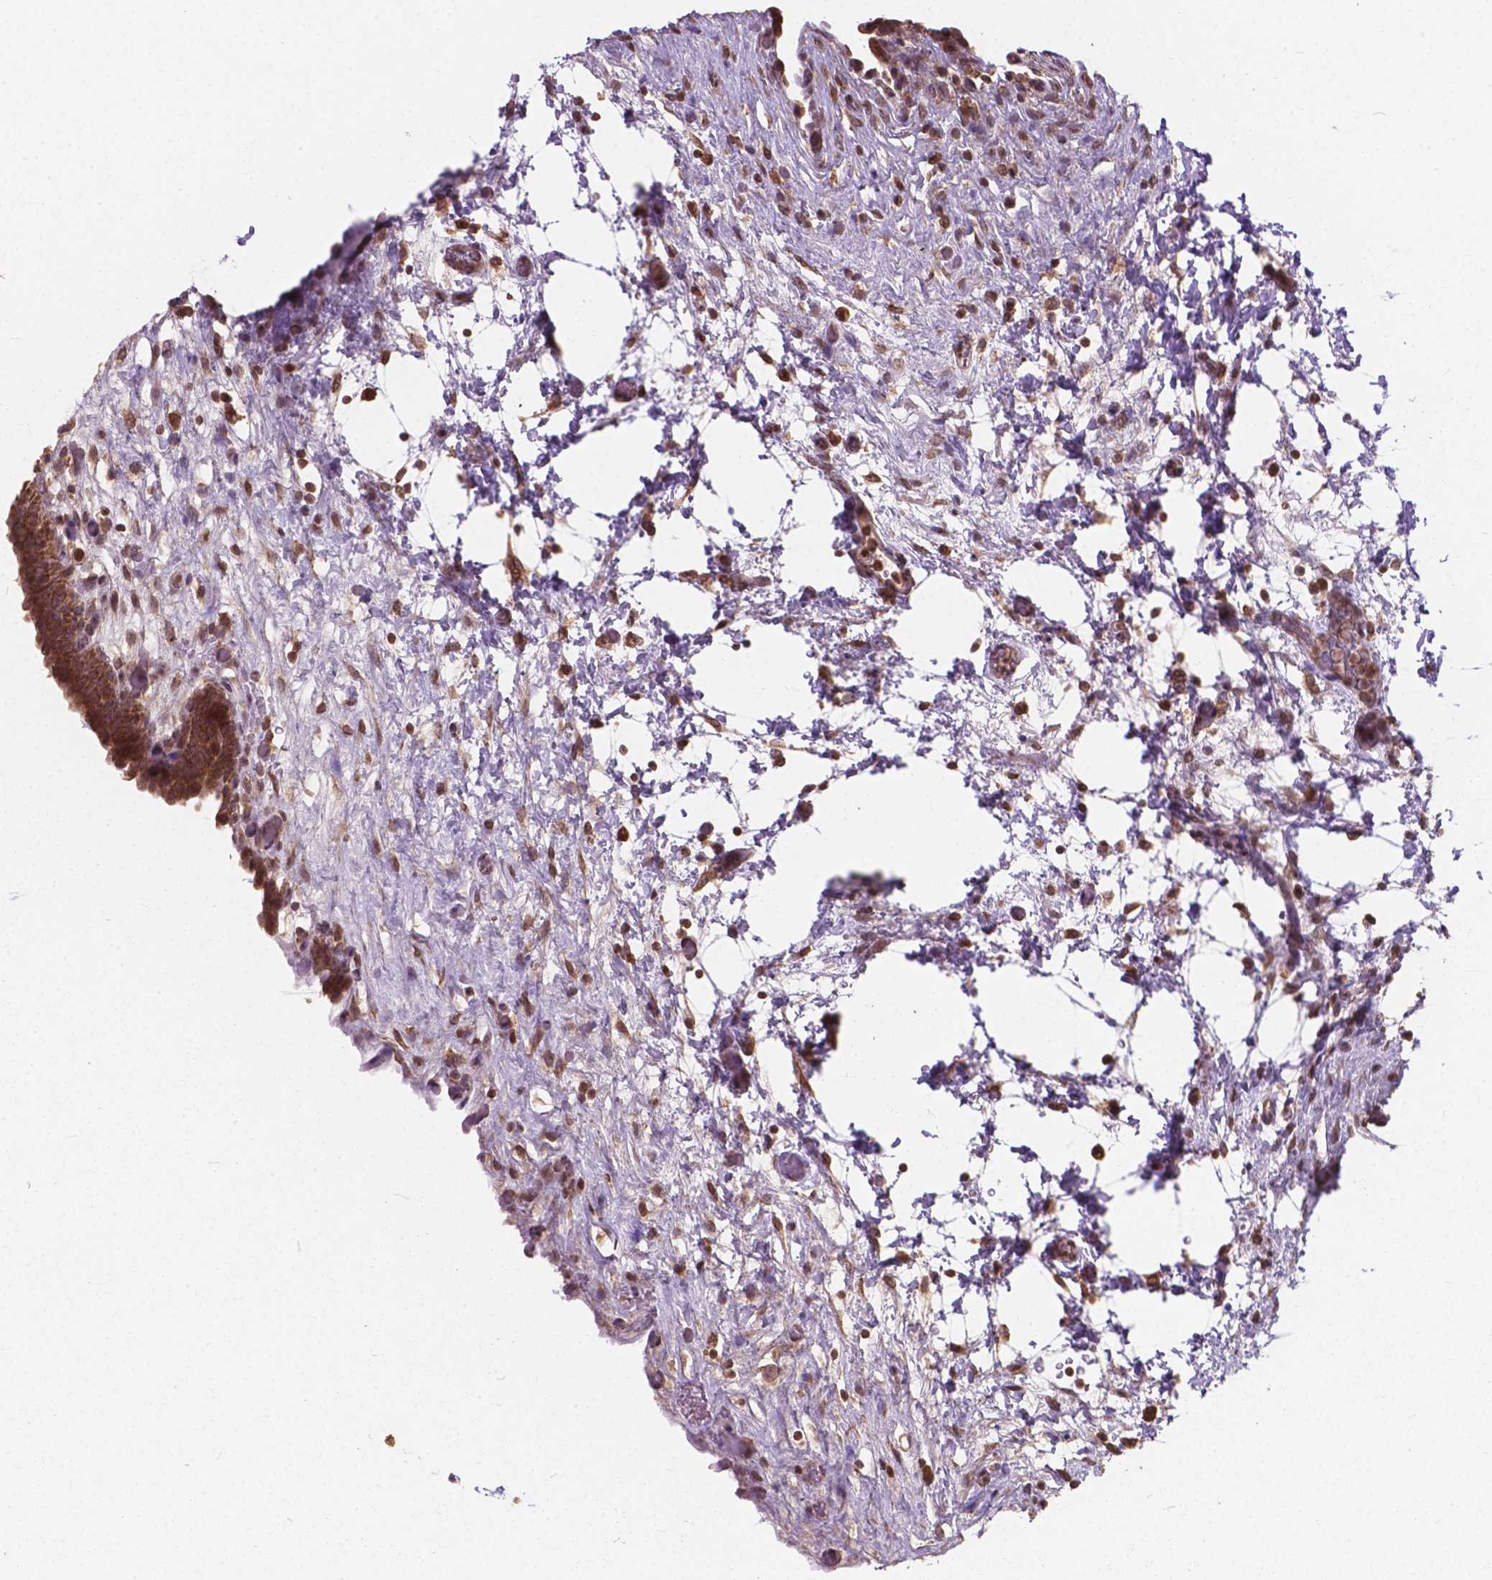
{"staining": {"intensity": "strong", "quantity": ">75%", "location": "cytoplasmic/membranous"}, "tissue": "urinary bladder", "cell_type": "Urothelial cells", "image_type": "normal", "snomed": [{"axis": "morphology", "description": "Normal tissue, NOS"}, {"axis": "topography", "description": "Urinary bladder"}], "caption": "Immunohistochemical staining of benign urinary bladder shows >75% levels of strong cytoplasmic/membranous protein staining in approximately >75% of urothelial cells.", "gene": "MRPL33", "patient": {"sex": "male", "age": 69}}